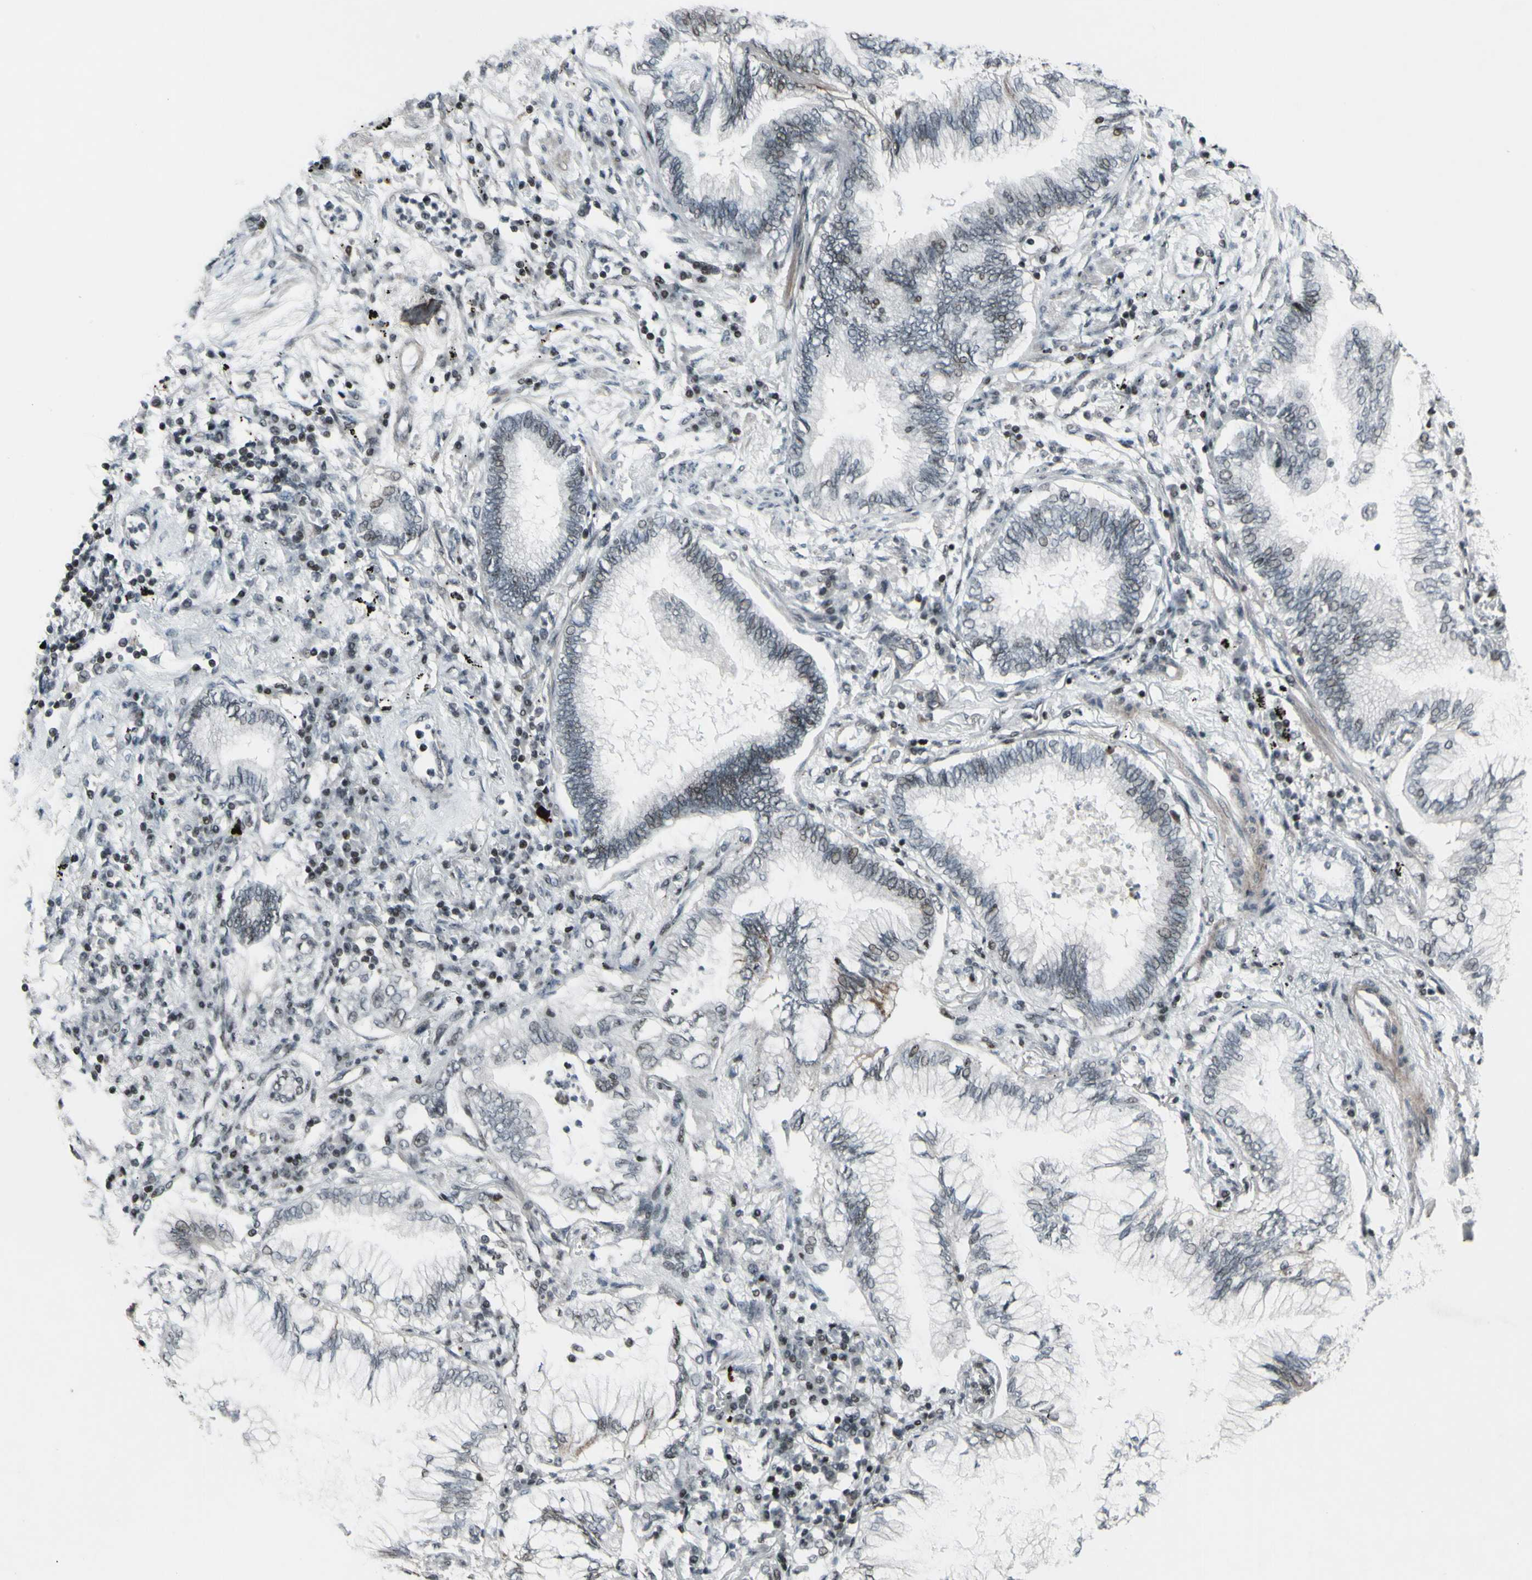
{"staining": {"intensity": "weak", "quantity": "<25%", "location": "nuclear"}, "tissue": "lung cancer", "cell_type": "Tumor cells", "image_type": "cancer", "snomed": [{"axis": "morphology", "description": "Normal tissue, NOS"}, {"axis": "morphology", "description": "Adenocarcinoma, NOS"}, {"axis": "topography", "description": "Bronchus"}, {"axis": "topography", "description": "Lung"}], "caption": "Immunohistochemistry histopathology image of neoplastic tissue: adenocarcinoma (lung) stained with DAB (3,3'-diaminobenzidine) displays no significant protein staining in tumor cells.", "gene": "SUPT6H", "patient": {"sex": "female", "age": 70}}